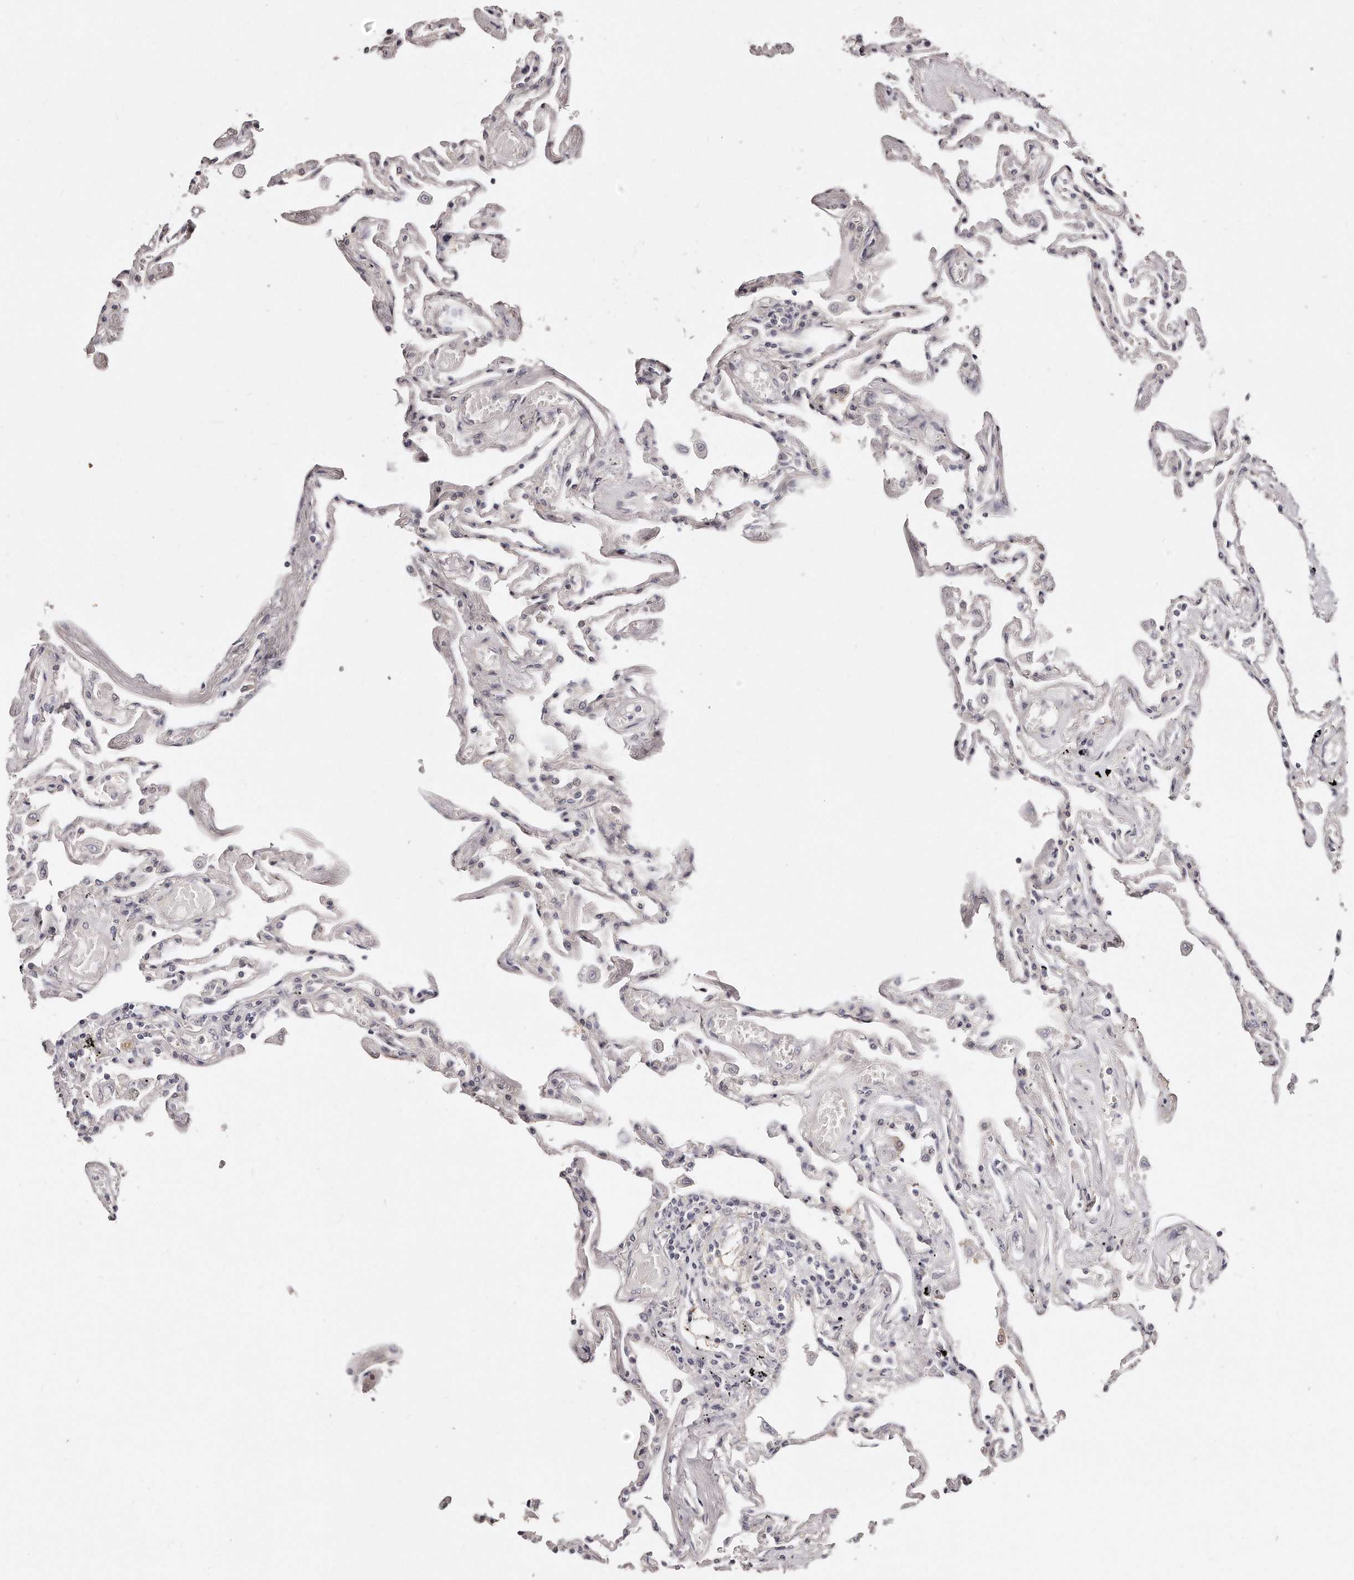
{"staining": {"intensity": "weak", "quantity": "25%-75%", "location": "cytoplasmic/membranous,nuclear"}, "tissue": "lung", "cell_type": "Alveolar cells", "image_type": "normal", "snomed": [{"axis": "morphology", "description": "Normal tissue, NOS"}, {"axis": "topography", "description": "Lung"}], "caption": "Protein analysis of unremarkable lung displays weak cytoplasmic/membranous,nuclear positivity in approximately 25%-75% of alveolar cells. Ihc stains the protein in brown and the nuclei are stained blue.", "gene": "CASZ1", "patient": {"sex": "female", "age": 67}}